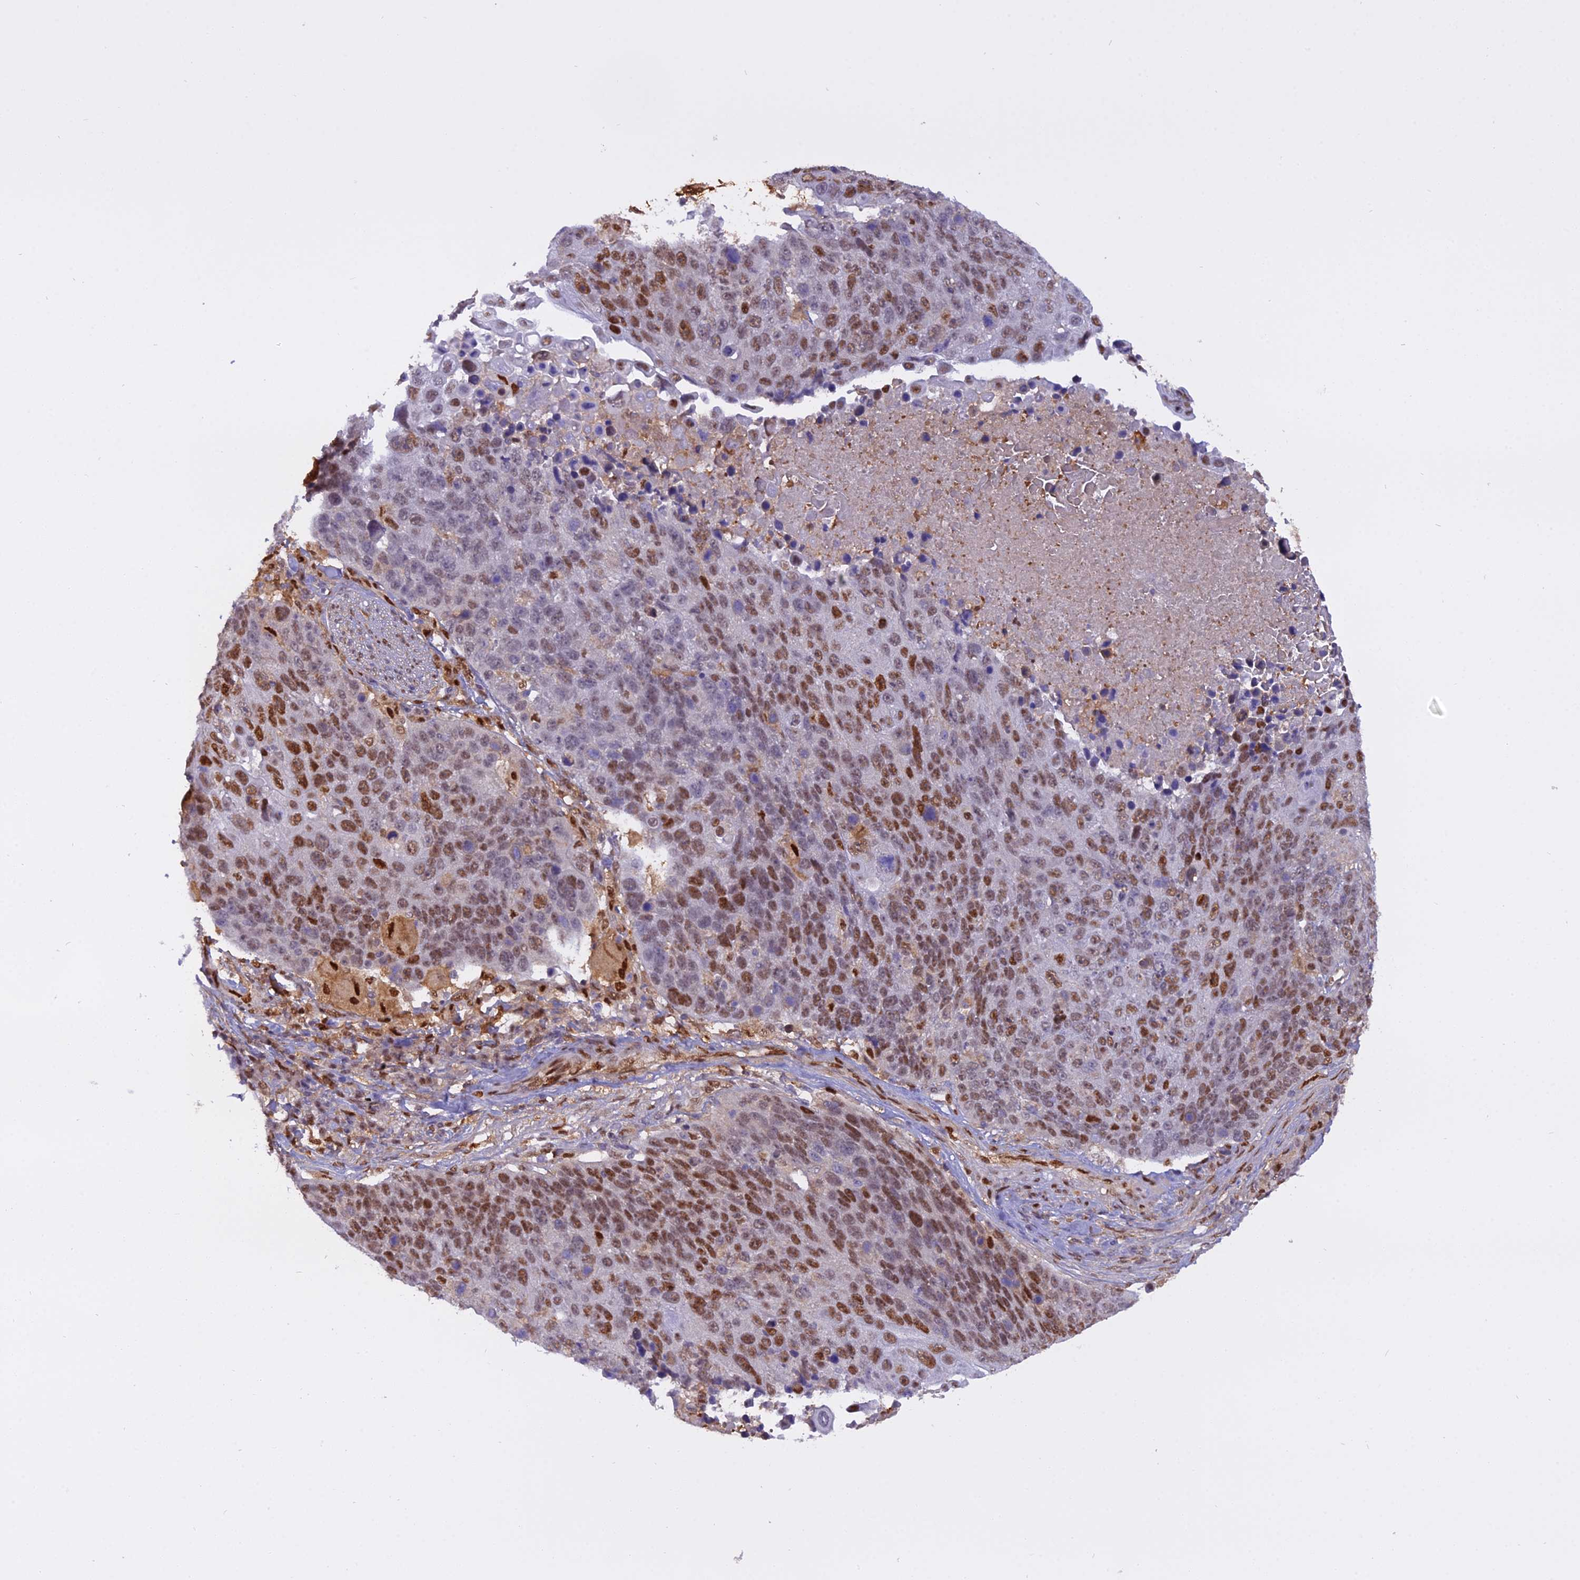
{"staining": {"intensity": "moderate", "quantity": ">75%", "location": "nuclear"}, "tissue": "lung cancer", "cell_type": "Tumor cells", "image_type": "cancer", "snomed": [{"axis": "morphology", "description": "Normal tissue, NOS"}, {"axis": "morphology", "description": "Squamous cell carcinoma, NOS"}, {"axis": "topography", "description": "Lymph node"}, {"axis": "topography", "description": "Lung"}], "caption": "Protein analysis of squamous cell carcinoma (lung) tissue shows moderate nuclear expression in about >75% of tumor cells. Nuclei are stained in blue.", "gene": "NPEPL1", "patient": {"sex": "male", "age": 66}}